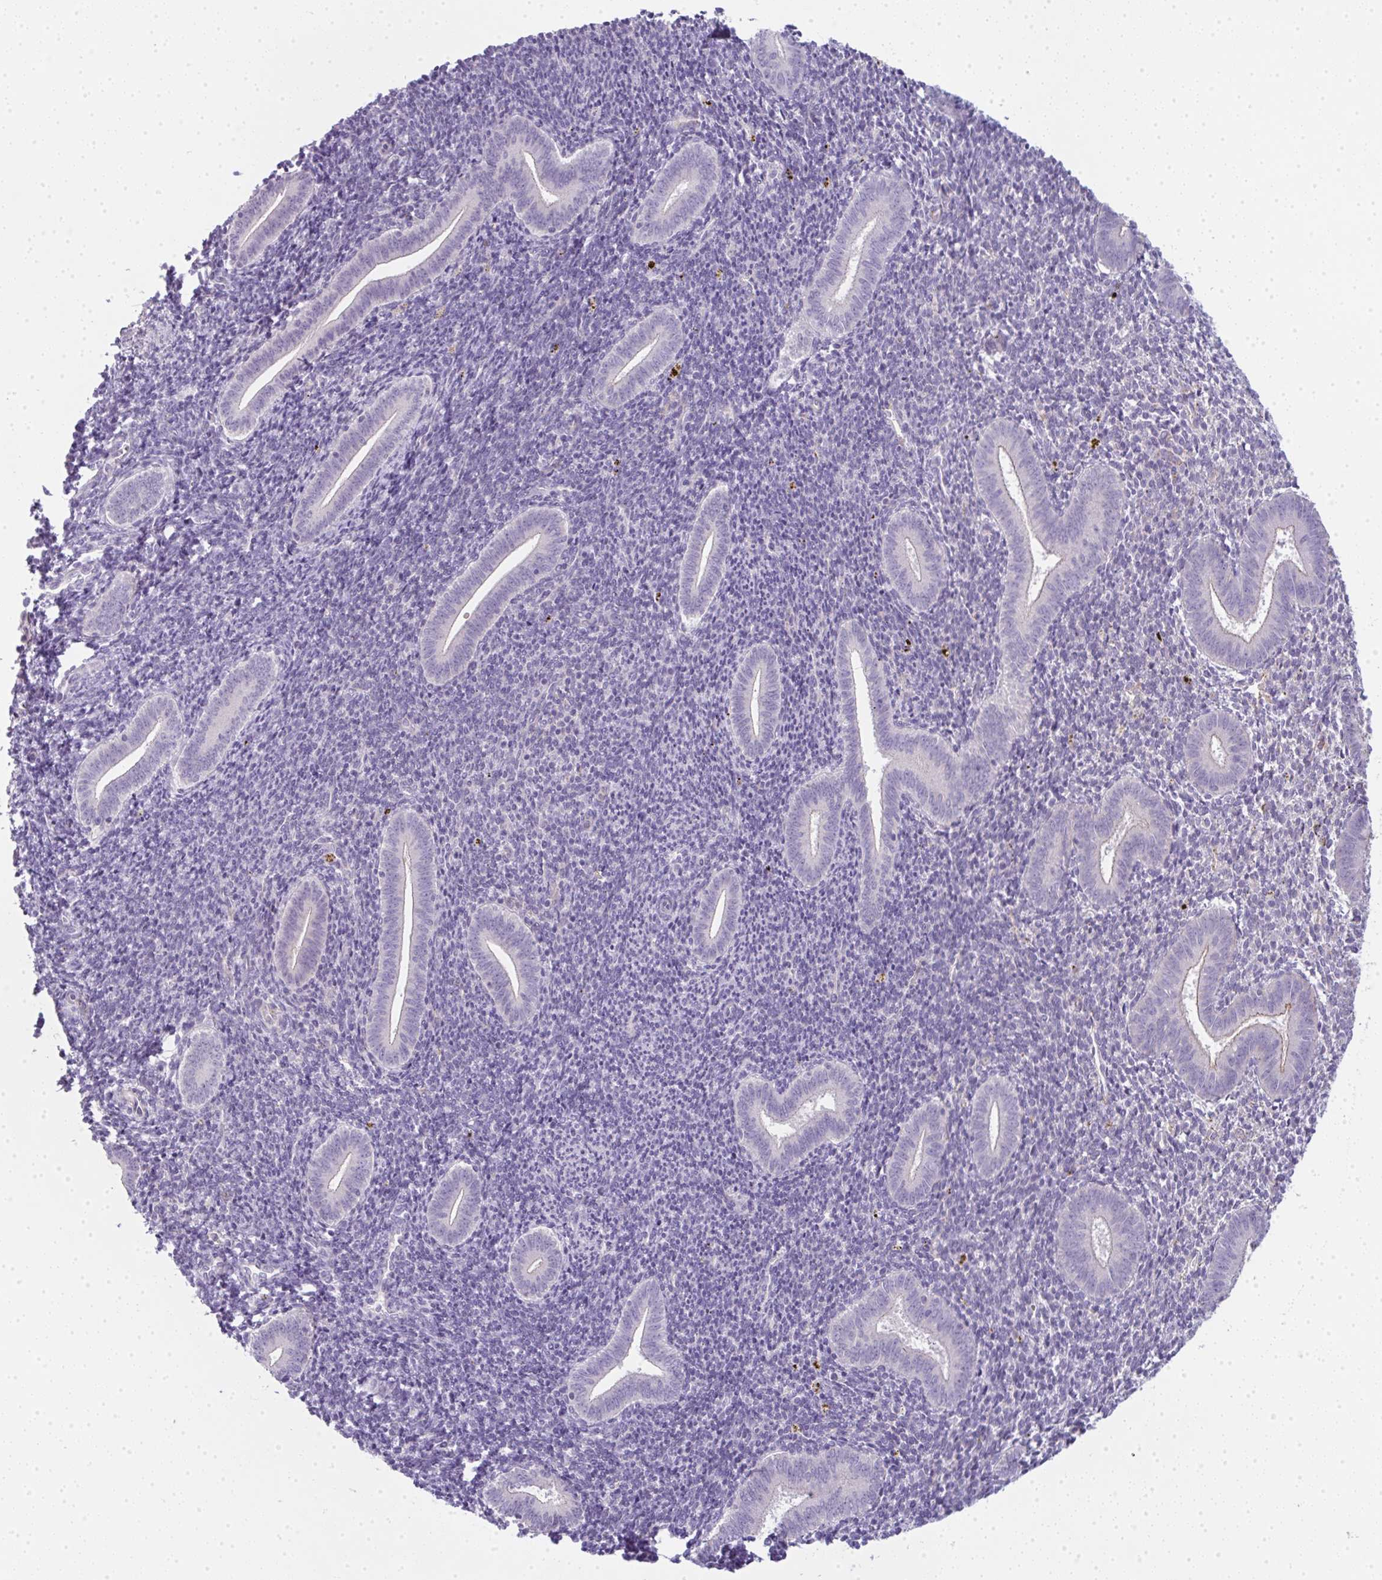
{"staining": {"intensity": "negative", "quantity": "none", "location": "none"}, "tissue": "endometrium", "cell_type": "Cells in endometrial stroma", "image_type": "normal", "snomed": [{"axis": "morphology", "description": "Normal tissue, NOS"}, {"axis": "topography", "description": "Endometrium"}], "caption": "IHC micrograph of normal human endometrium stained for a protein (brown), which exhibits no expression in cells in endometrial stroma. (Immunohistochemistry (ihc), brightfield microscopy, high magnification).", "gene": "LPAR4", "patient": {"sex": "female", "age": 25}}